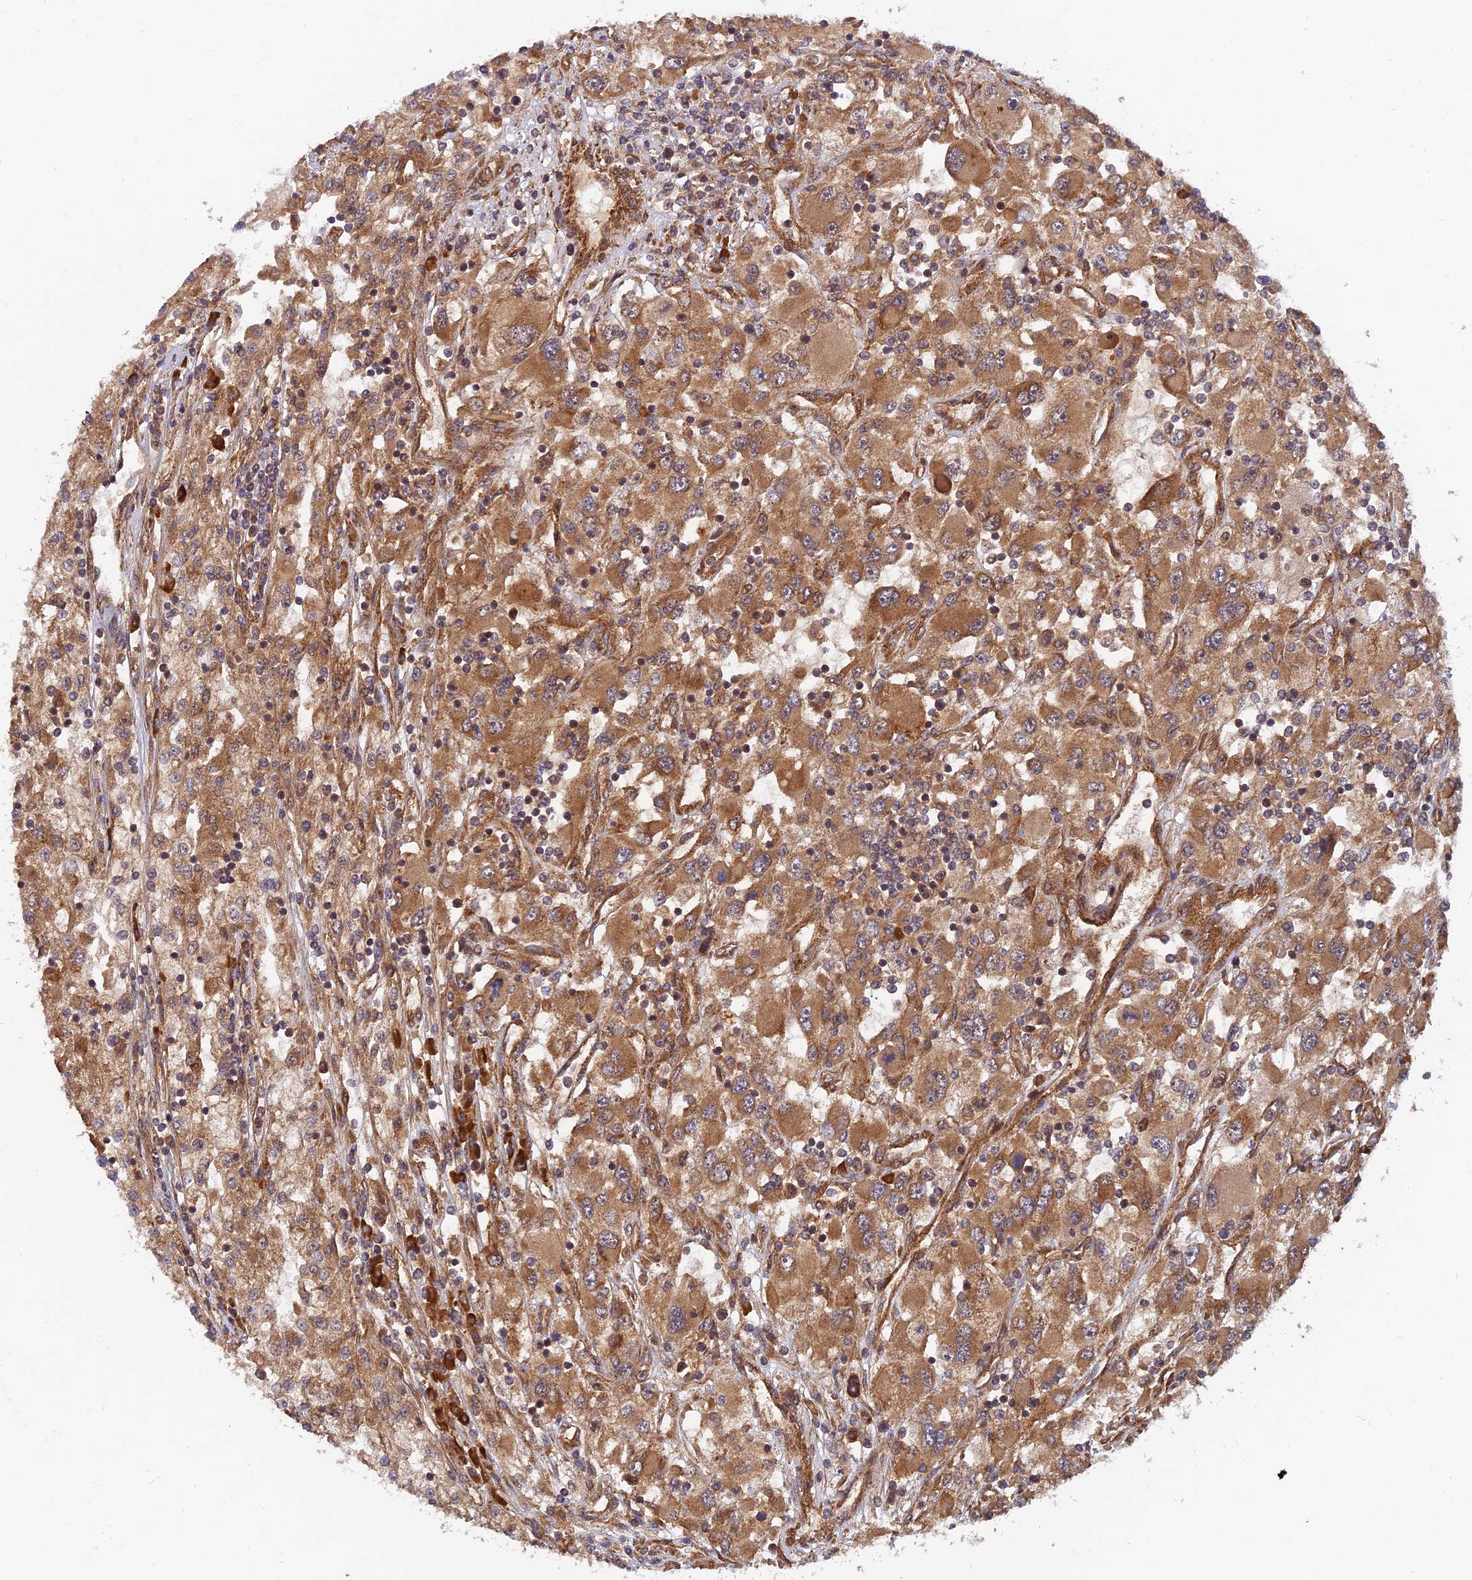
{"staining": {"intensity": "moderate", "quantity": ">75%", "location": "cytoplasmic/membranous"}, "tissue": "renal cancer", "cell_type": "Tumor cells", "image_type": "cancer", "snomed": [{"axis": "morphology", "description": "Adenocarcinoma, NOS"}, {"axis": "topography", "description": "Kidney"}], "caption": "There is medium levels of moderate cytoplasmic/membranous expression in tumor cells of renal cancer (adenocarcinoma), as demonstrated by immunohistochemical staining (brown color).", "gene": "RELCH", "patient": {"sex": "female", "age": 52}}